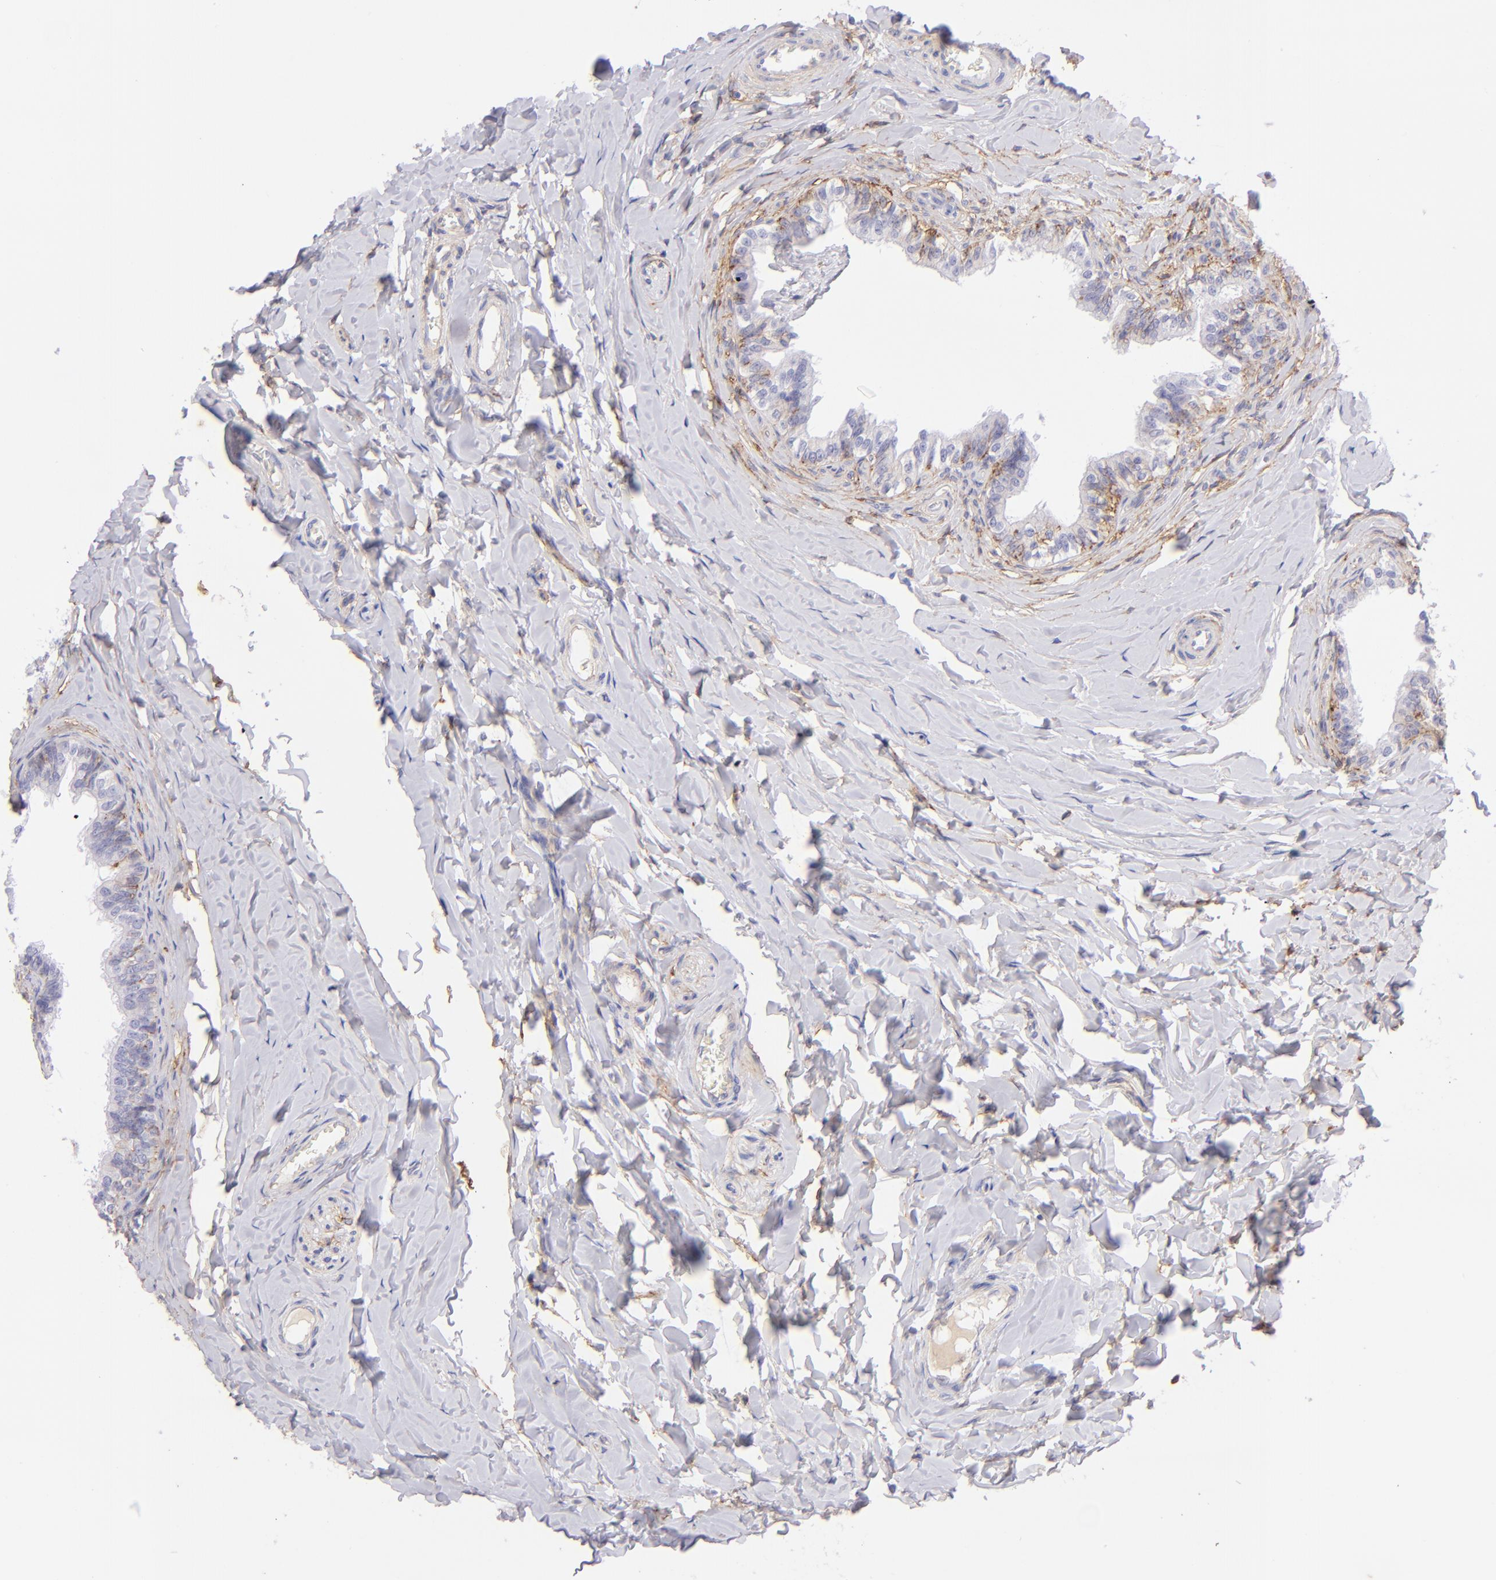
{"staining": {"intensity": "negative", "quantity": "none", "location": "none"}, "tissue": "epididymis", "cell_type": "Glandular cells", "image_type": "normal", "snomed": [{"axis": "morphology", "description": "Normal tissue, NOS"}, {"axis": "topography", "description": "Soft tissue"}, {"axis": "topography", "description": "Epididymis"}], "caption": "Benign epididymis was stained to show a protein in brown. There is no significant expression in glandular cells.", "gene": "CD81", "patient": {"sex": "male", "age": 26}}